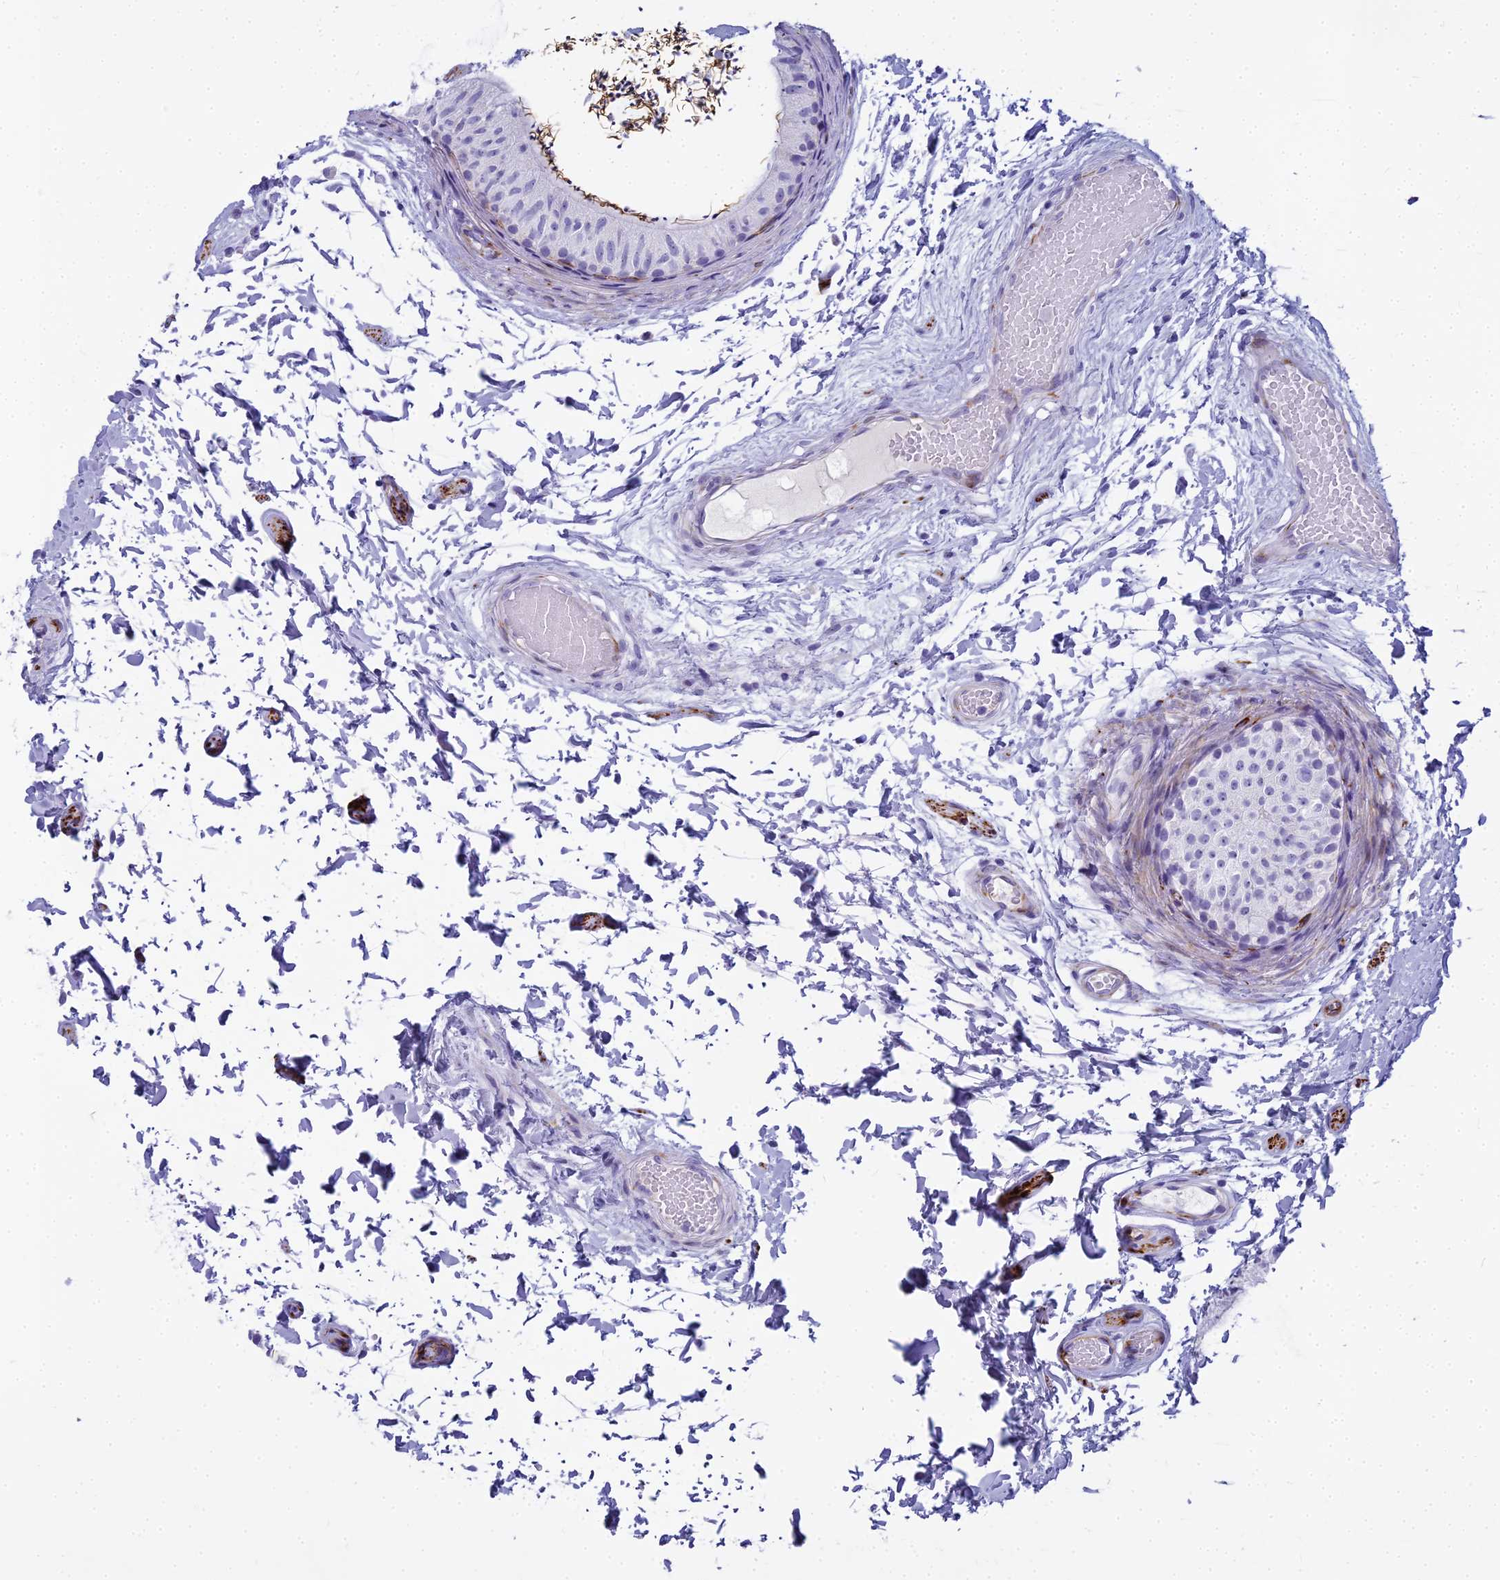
{"staining": {"intensity": "weak", "quantity": "25%-75%", "location": "cytoplasmic/membranous"}, "tissue": "epididymis", "cell_type": "Glandular cells", "image_type": "normal", "snomed": [{"axis": "morphology", "description": "Normal tissue, NOS"}, {"axis": "topography", "description": "Epididymis"}], "caption": "The photomicrograph shows a brown stain indicating the presence of a protein in the cytoplasmic/membranous of glandular cells in epididymis.", "gene": "ENSG00000265118", "patient": {"sex": "male", "age": 50}}